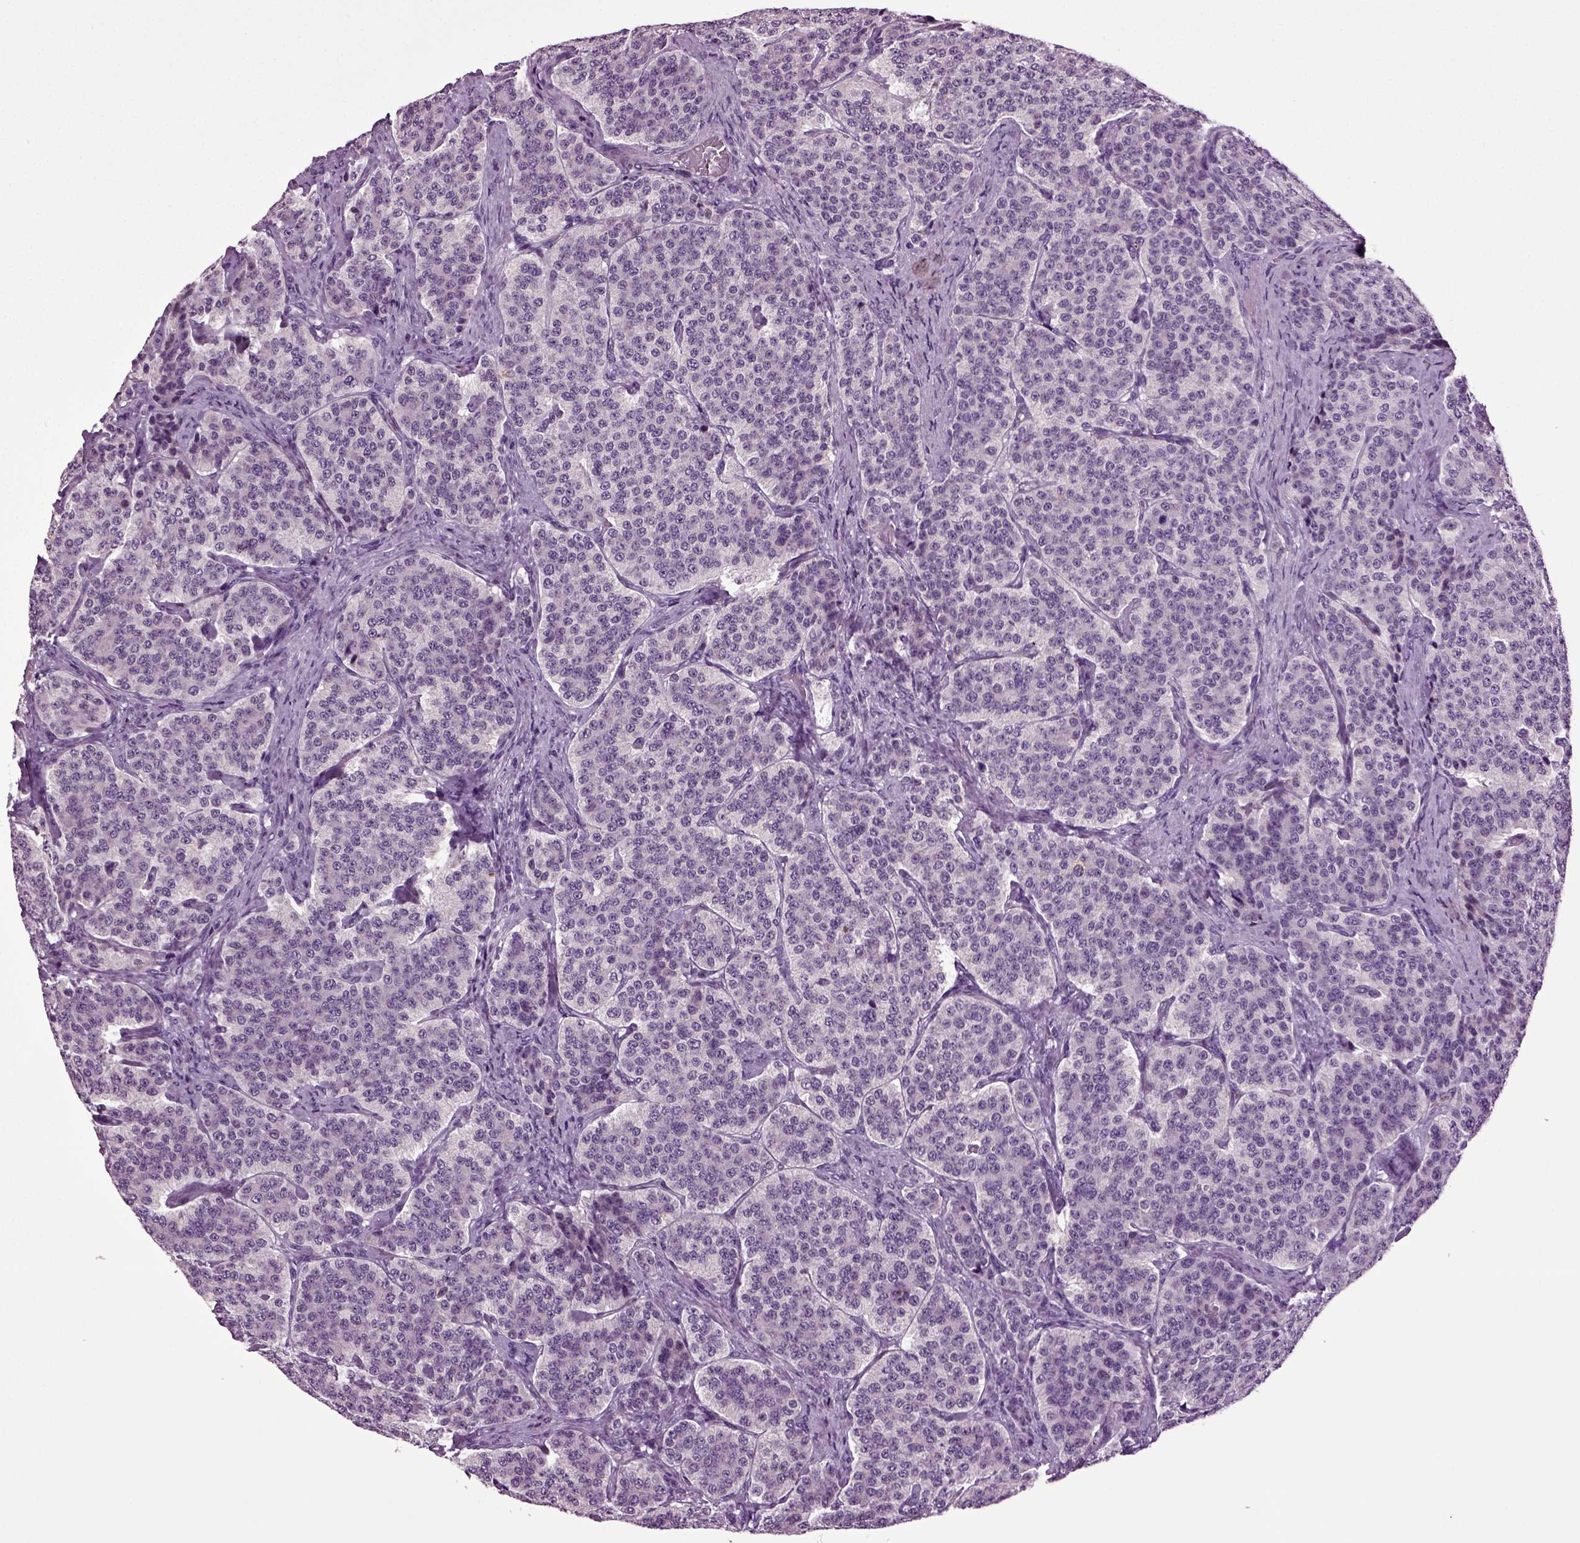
{"staining": {"intensity": "negative", "quantity": "none", "location": "none"}, "tissue": "carcinoid", "cell_type": "Tumor cells", "image_type": "cancer", "snomed": [{"axis": "morphology", "description": "Carcinoid, malignant, NOS"}, {"axis": "topography", "description": "Small intestine"}], "caption": "An image of human malignant carcinoid is negative for staining in tumor cells.", "gene": "FGF11", "patient": {"sex": "female", "age": 58}}